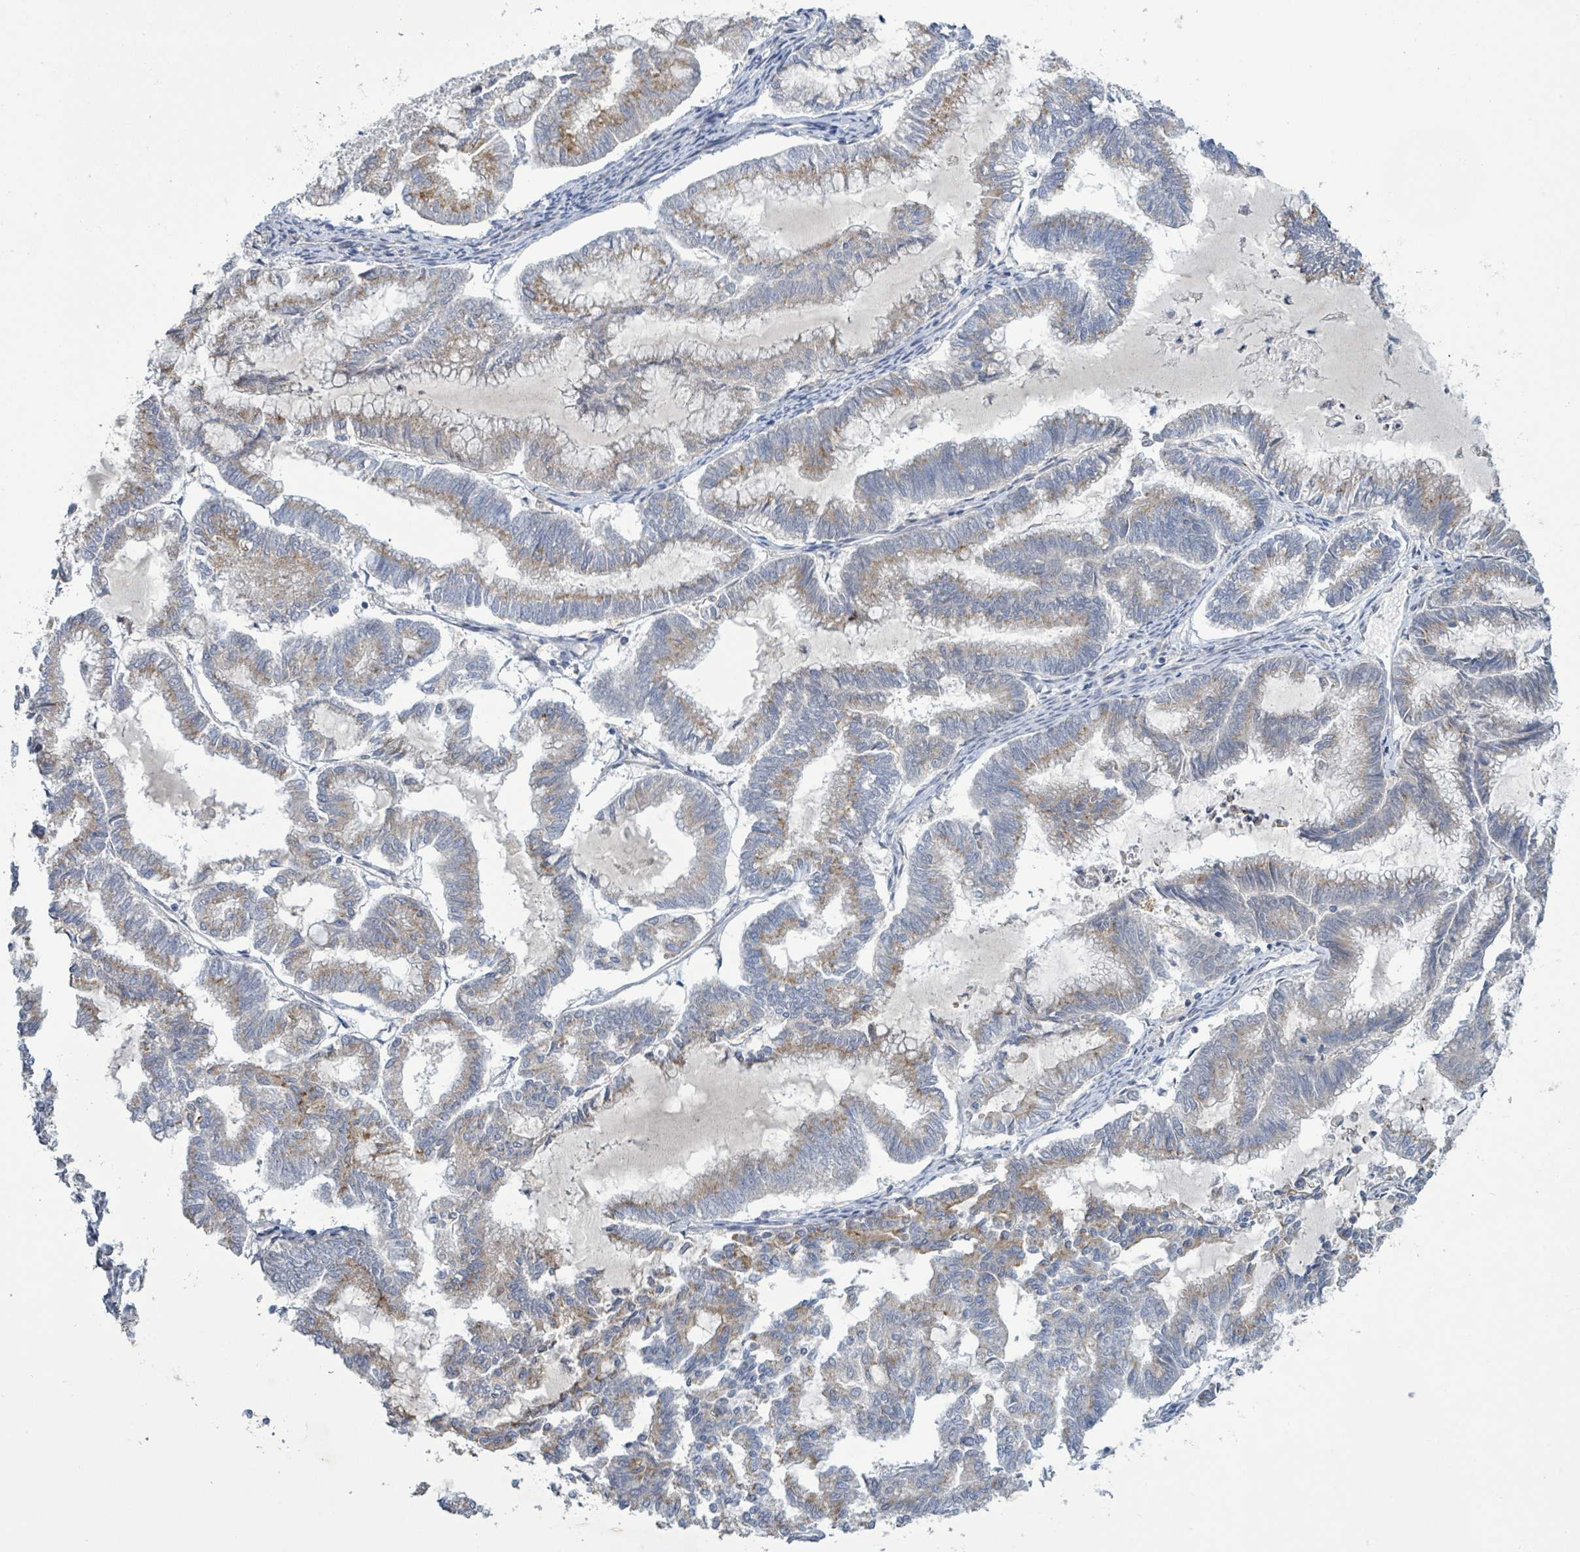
{"staining": {"intensity": "moderate", "quantity": "25%-75%", "location": "cytoplasmic/membranous"}, "tissue": "endometrial cancer", "cell_type": "Tumor cells", "image_type": "cancer", "snomed": [{"axis": "morphology", "description": "Adenocarcinoma, NOS"}, {"axis": "topography", "description": "Endometrium"}], "caption": "Protein expression by immunohistochemistry (IHC) reveals moderate cytoplasmic/membranous expression in about 25%-75% of tumor cells in adenocarcinoma (endometrial). (Brightfield microscopy of DAB IHC at high magnification).", "gene": "ZFPM1", "patient": {"sex": "female", "age": 79}}